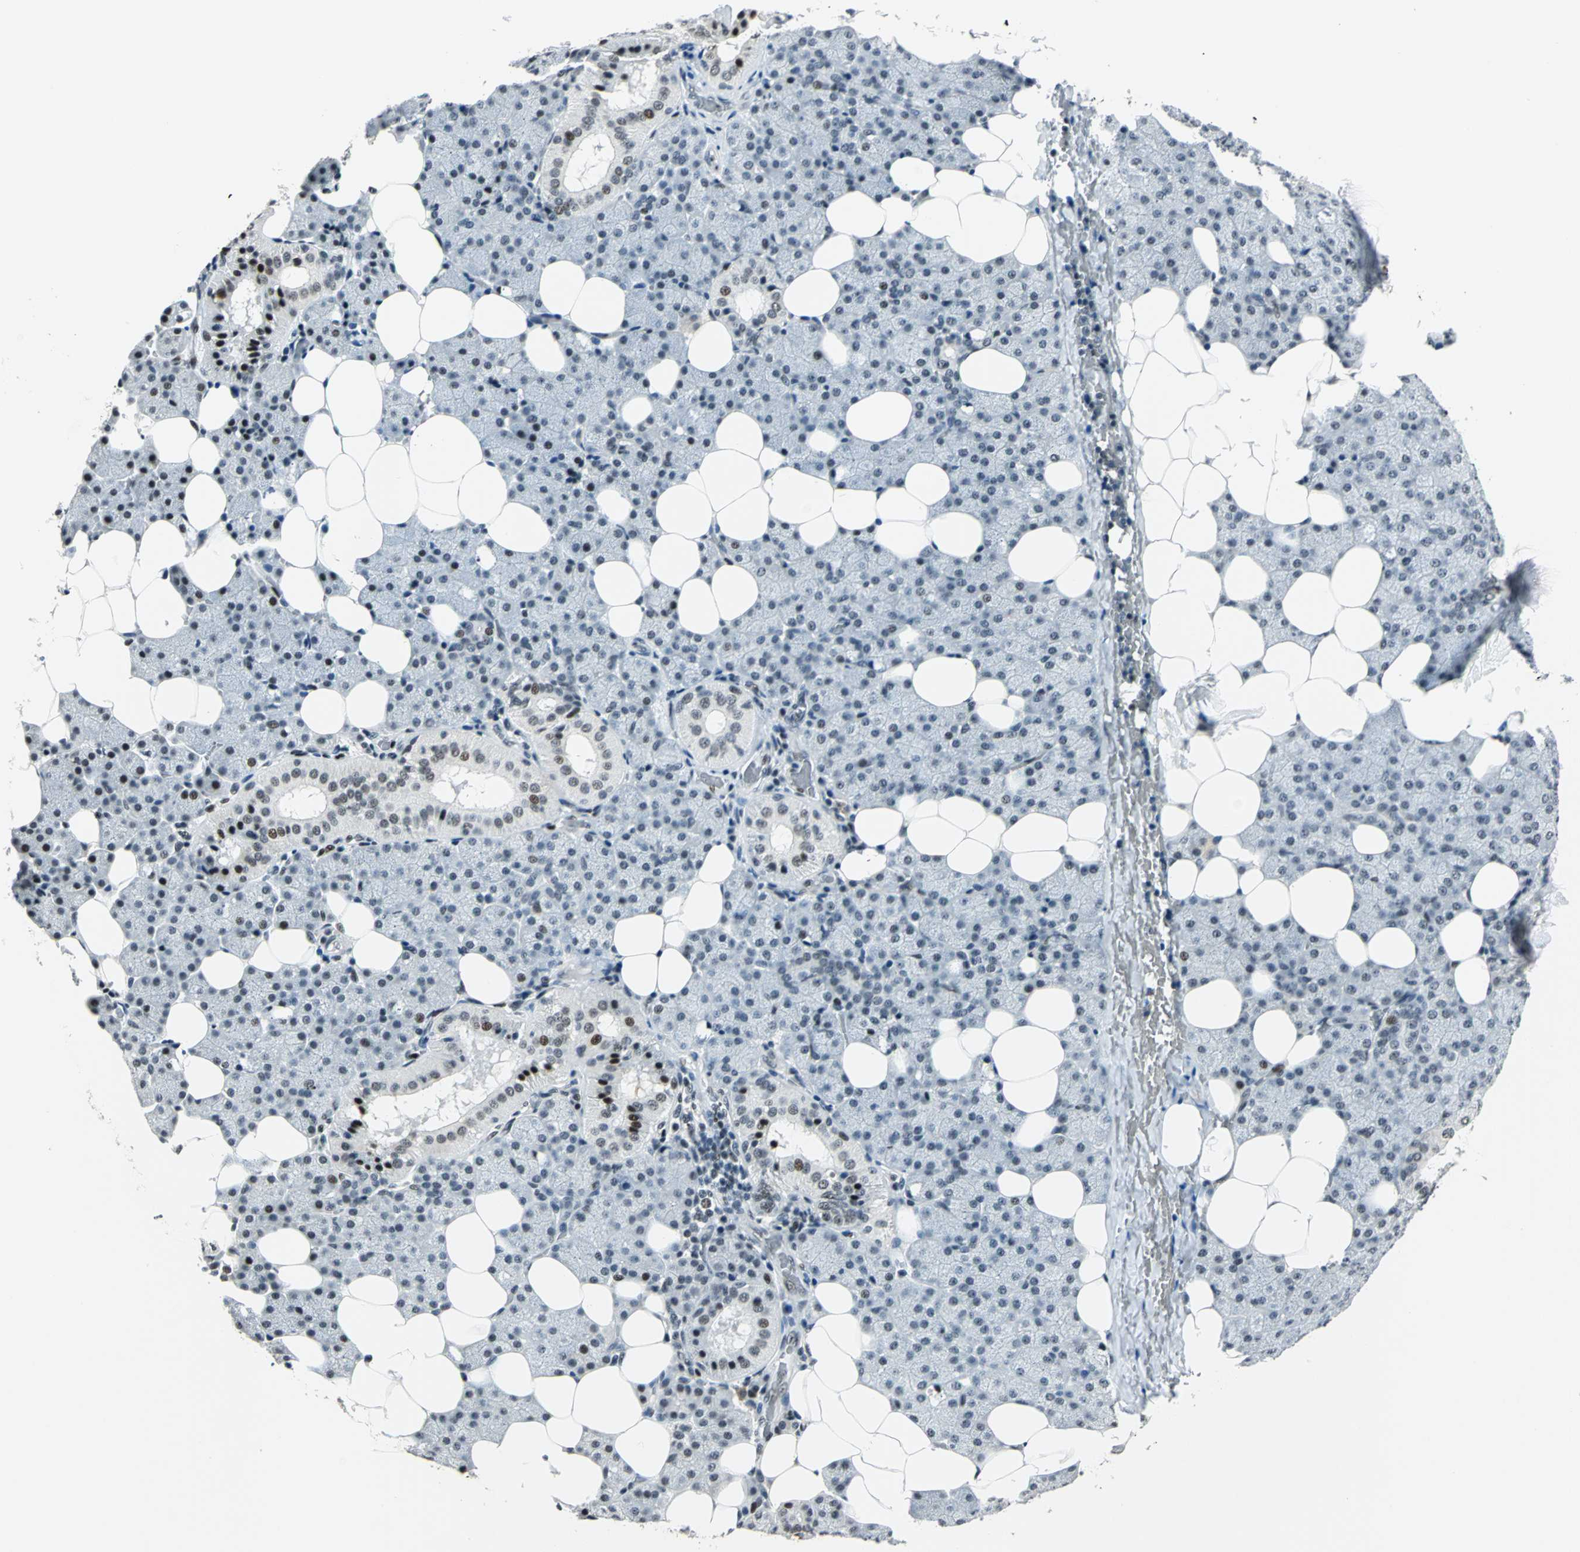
{"staining": {"intensity": "strong", "quantity": ">75%", "location": "nuclear"}, "tissue": "salivary gland", "cell_type": "Glandular cells", "image_type": "normal", "snomed": [{"axis": "morphology", "description": "Normal tissue, NOS"}, {"axis": "topography", "description": "Lymph node"}, {"axis": "topography", "description": "Salivary gland"}], "caption": "Strong nuclear positivity for a protein is seen in approximately >75% of glandular cells of benign salivary gland using immunohistochemistry.", "gene": "KAT6B", "patient": {"sex": "male", "age": 8}}